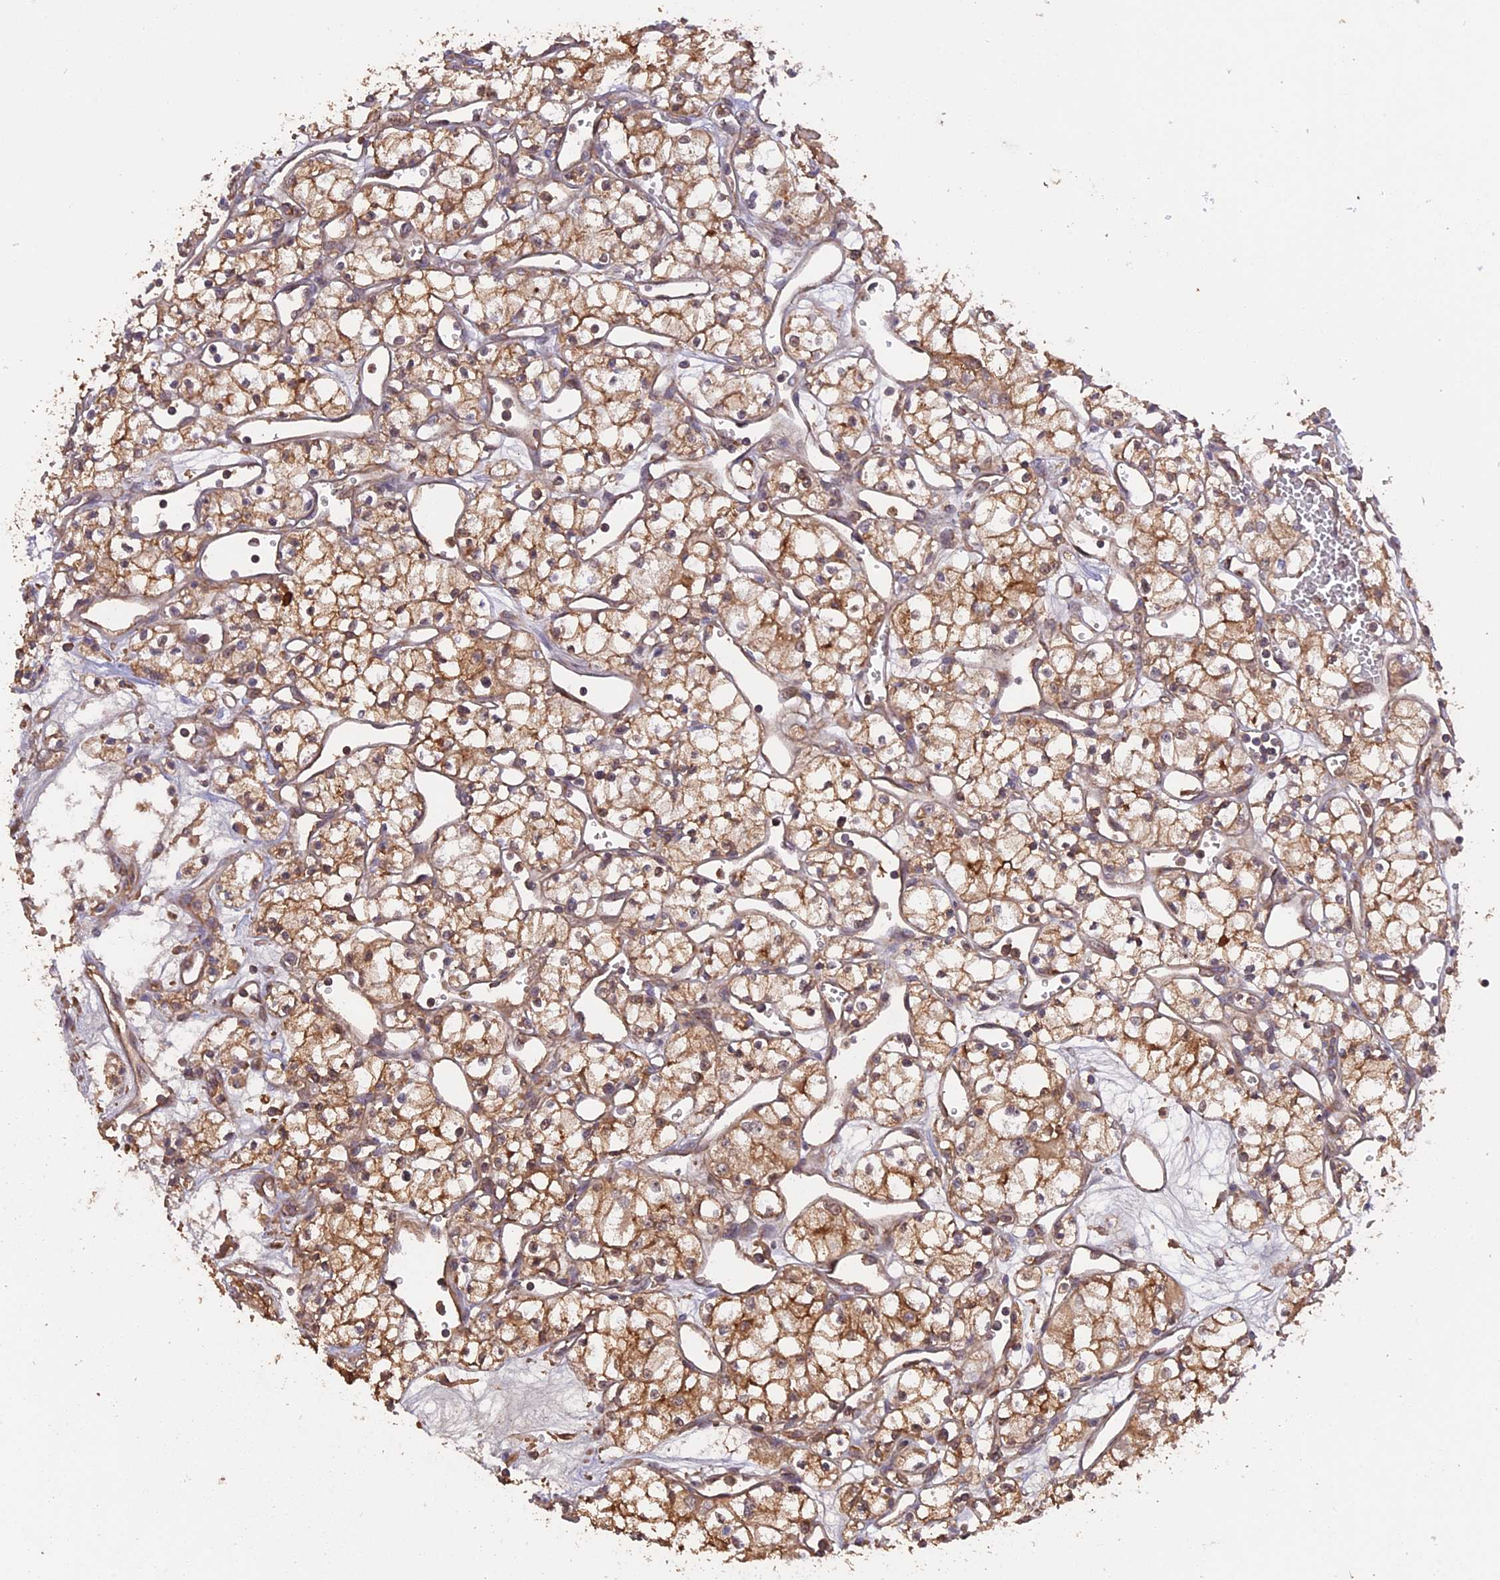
{"staining": {"intensity": "moderate", "quantity": ">75%", "location": "cytoplasmic/membranous"}, "tissue": "renal cancer", "cell_type": "Tumor cells", "image_type": "cancer", "snomed": [{"axis": "morphology", "description": "Adenocarcinoma, NOS"}, {"axis": "topography", "description": "Kidney"}], "caption": "Approximately >75% of tumor cells in renal adenocarcinoma reveal moderate cytoplasmic/membranous protein staining as visualized by brown immunohistochemical staining.", "gene": "RASAL1", "patient": {"sex": "male", "age": 59}}